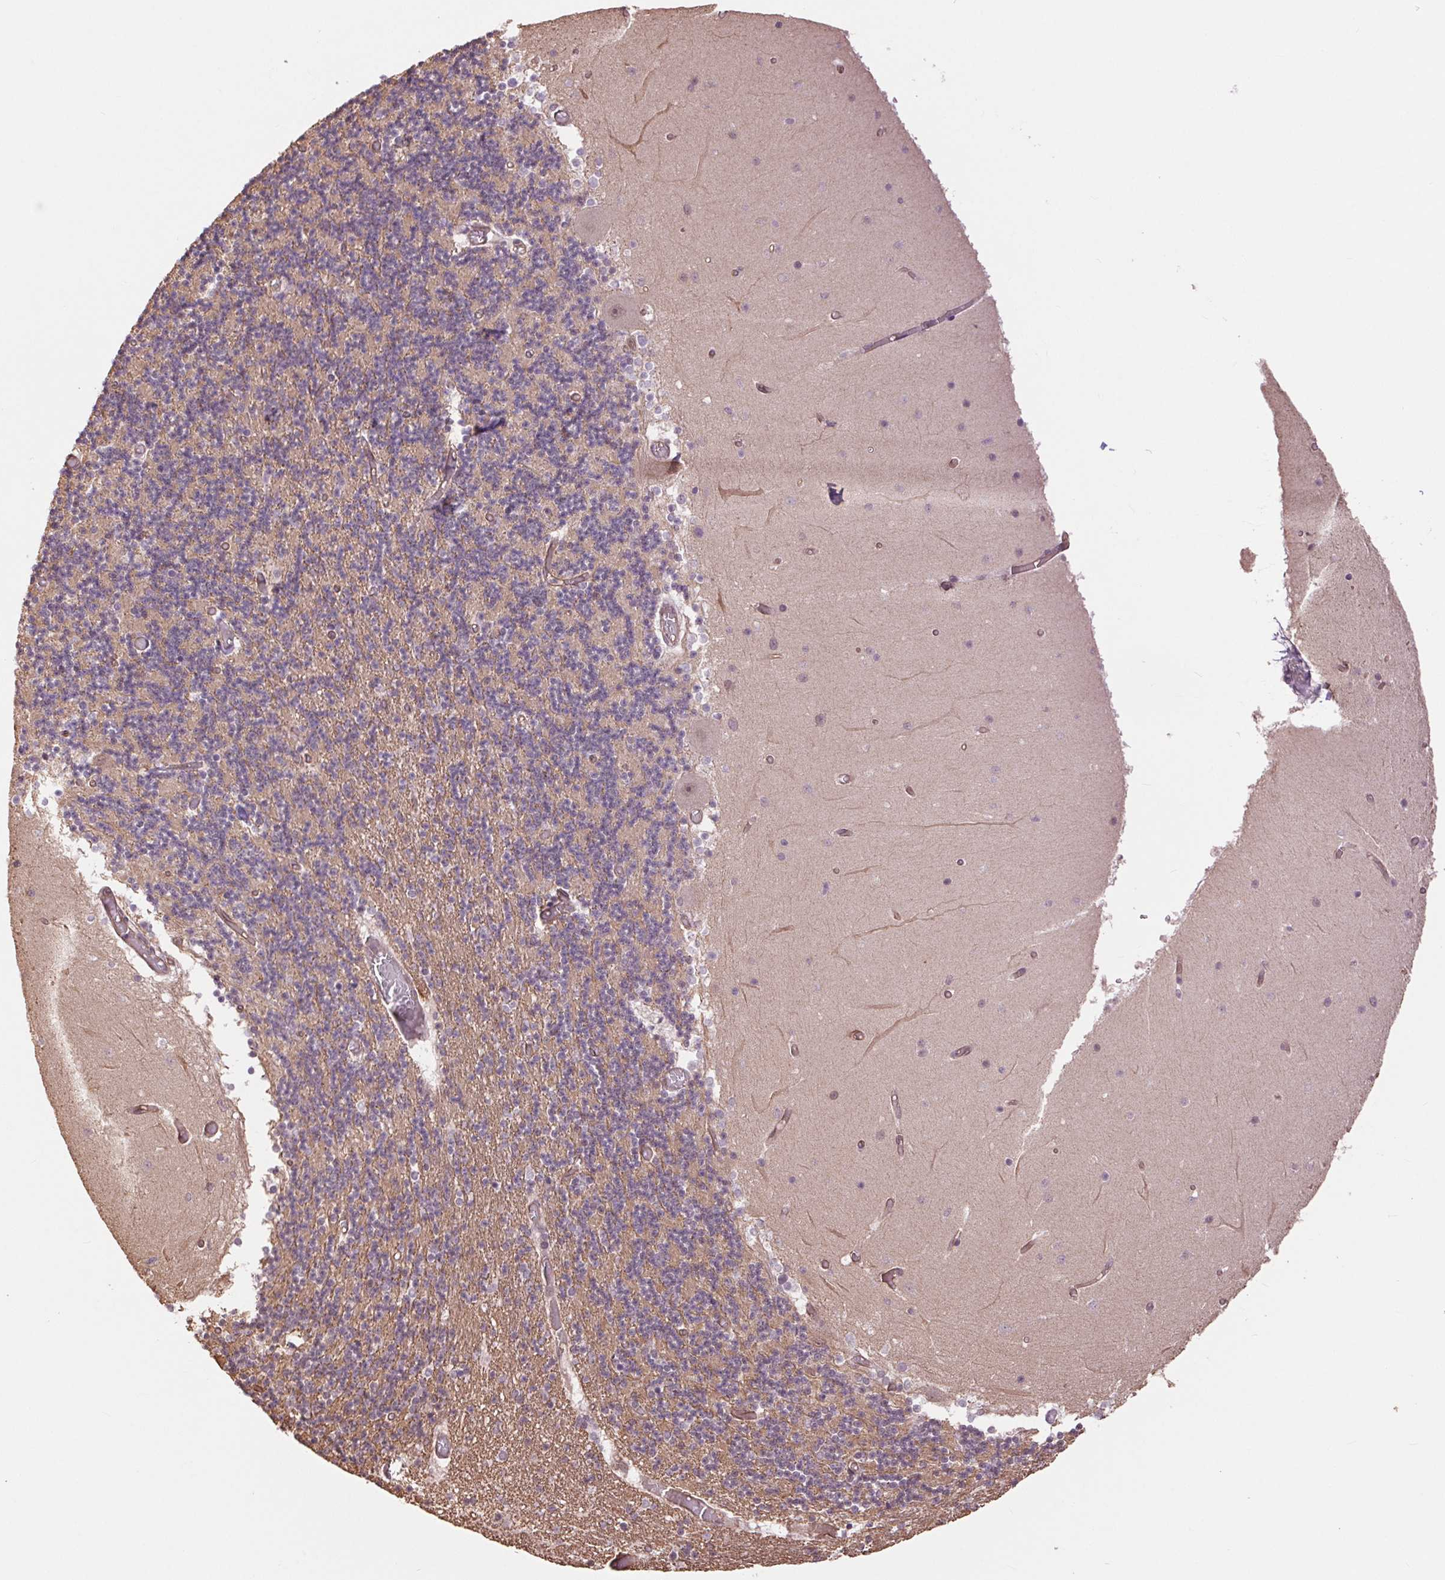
{"staining": {"intensity": "weak", "quantity": "25%-75%", "location": "cytoplasmic/membranous"}, "tissue": "cerebellum", "cell_type": "Cells in granular layer", "image_type": "normal", "snomed": [{"axis": "morphology", "description": "Normal tissue, NOS"}, {"axis": "topography", "description": "Cerebellum"}], "caption": "Normal cerebellum displays weak cytoplasmic/membranous staining in about 25%-75% of cells in granular layer, visualized by immunohistochemistry. (Brightfield microscopy of DAB IHC at high magnification).", "gene": "PALM", "patient": {"sex": "female", "age": 28}}